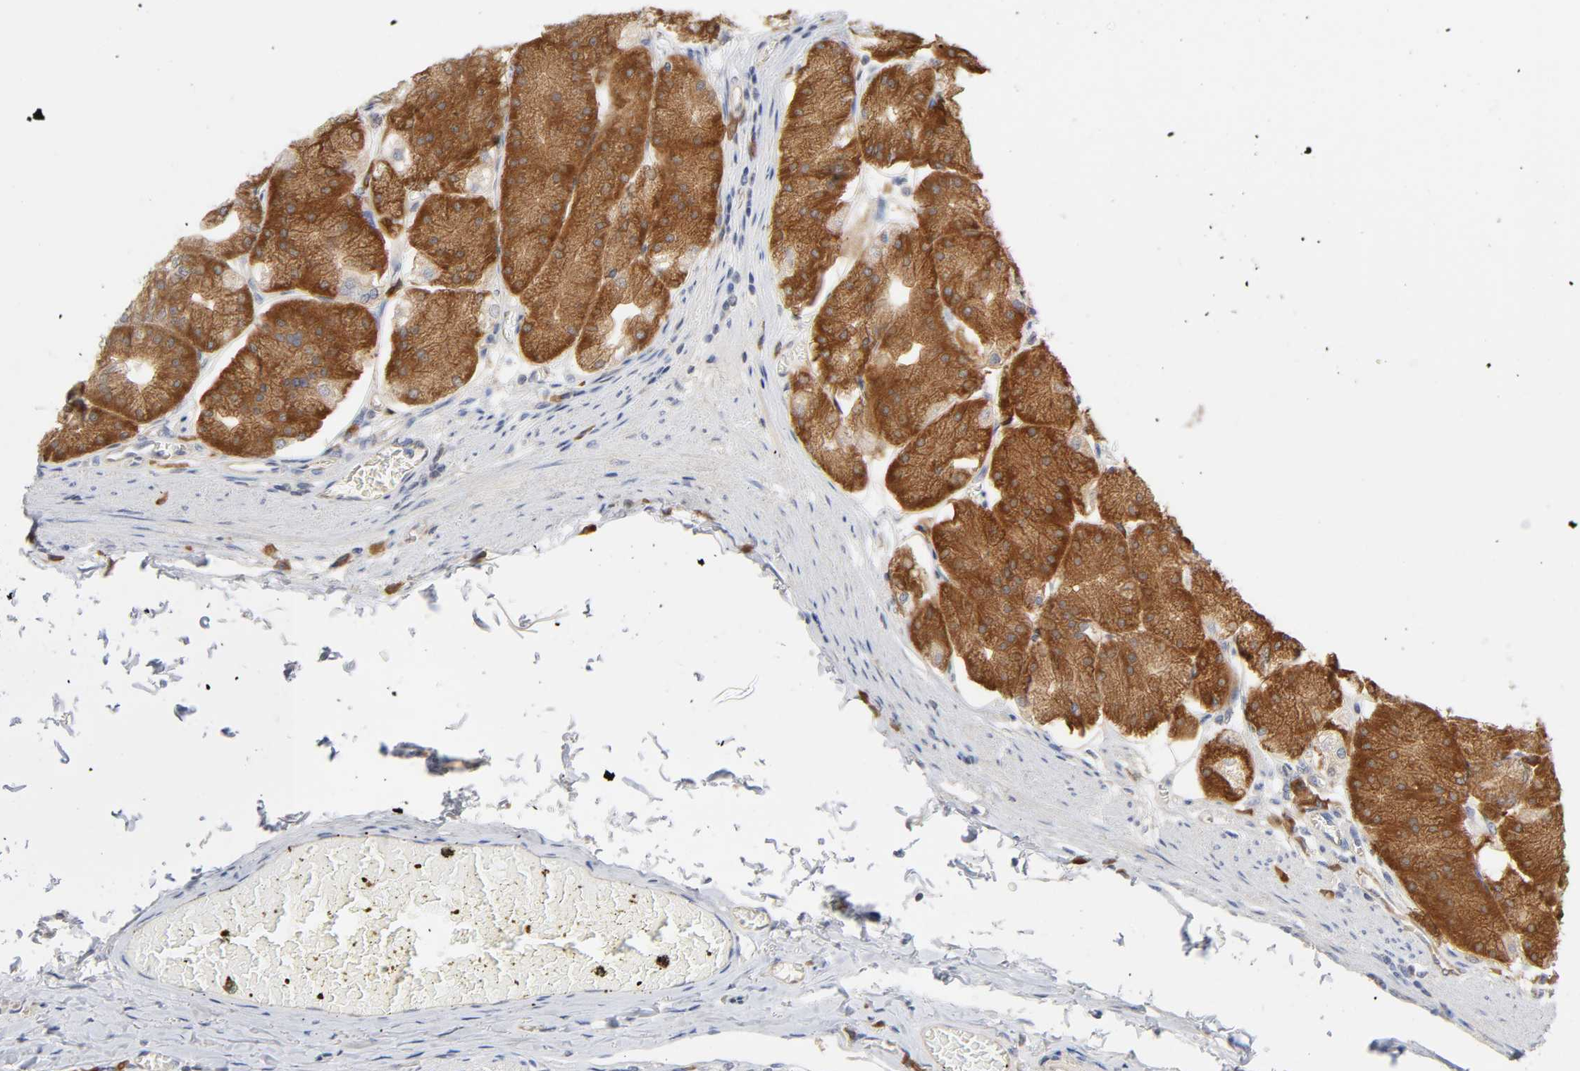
{"staining": {"intensity": "moderate", "quantity": ">75%", "location": "cytoplasmic/membranous"}, "tissue": "stomach", "cell_type": "Glandular cells", "image_type": "normal", "snomed": [{"axis": "morphology", "description": "Normal tissue, NOS"}, {"axis": "topography", "description": "Stomach, lower"}], "caption": "Glandular cells show medium levels of moderate cytoplasmic/membranous expression in about >75% of cells in unremarkable human stomach.", "gene": "IQCJ", "patient": {"sex": "male", "age": 71}}